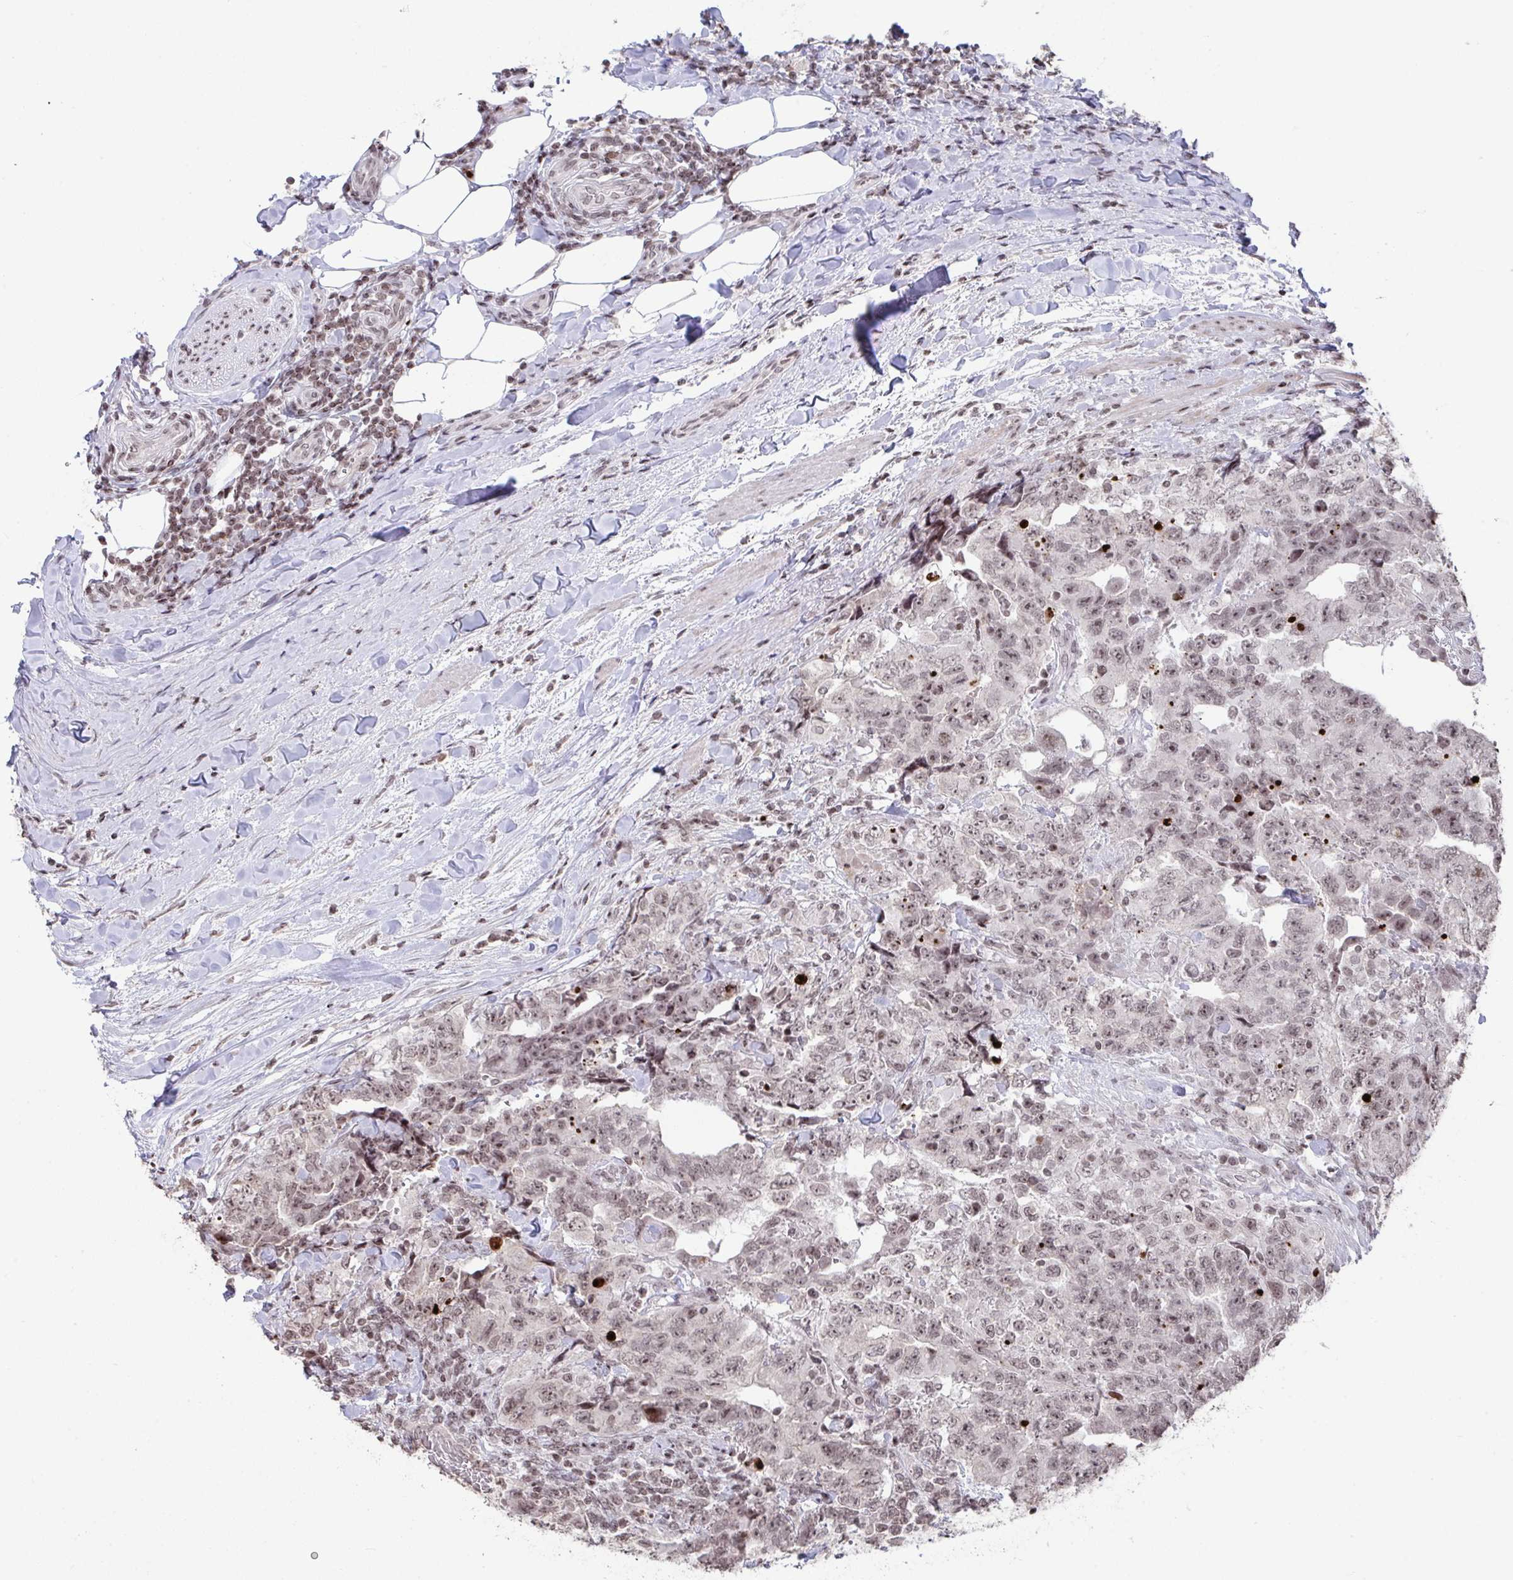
{"staining": {"intensity": "weak", "quantity": ">75%", "location": "nuclear"}, "tissue": "testis cancer", "cell_type": "Tumor cells", "image_type": "cancer", "snomed": [{"axis": "morphology", "description": "Carcinoma, Embryonal, NOS"}, {"axis": "topography", "description": "Testis"}], "caption": "DAB (3,3'-diaminobenzidine) immunohistochemical staining of testis cancer (embryonal carcinoma) demonstrates weak nuclear protein expression in approximately >75% of tumor cells. Immunohistochemistry stains the protein of interest in brown and the nuclei are stained blue.", "gene": "NIP7", "patient": {"sex": "male", "age": 24}}